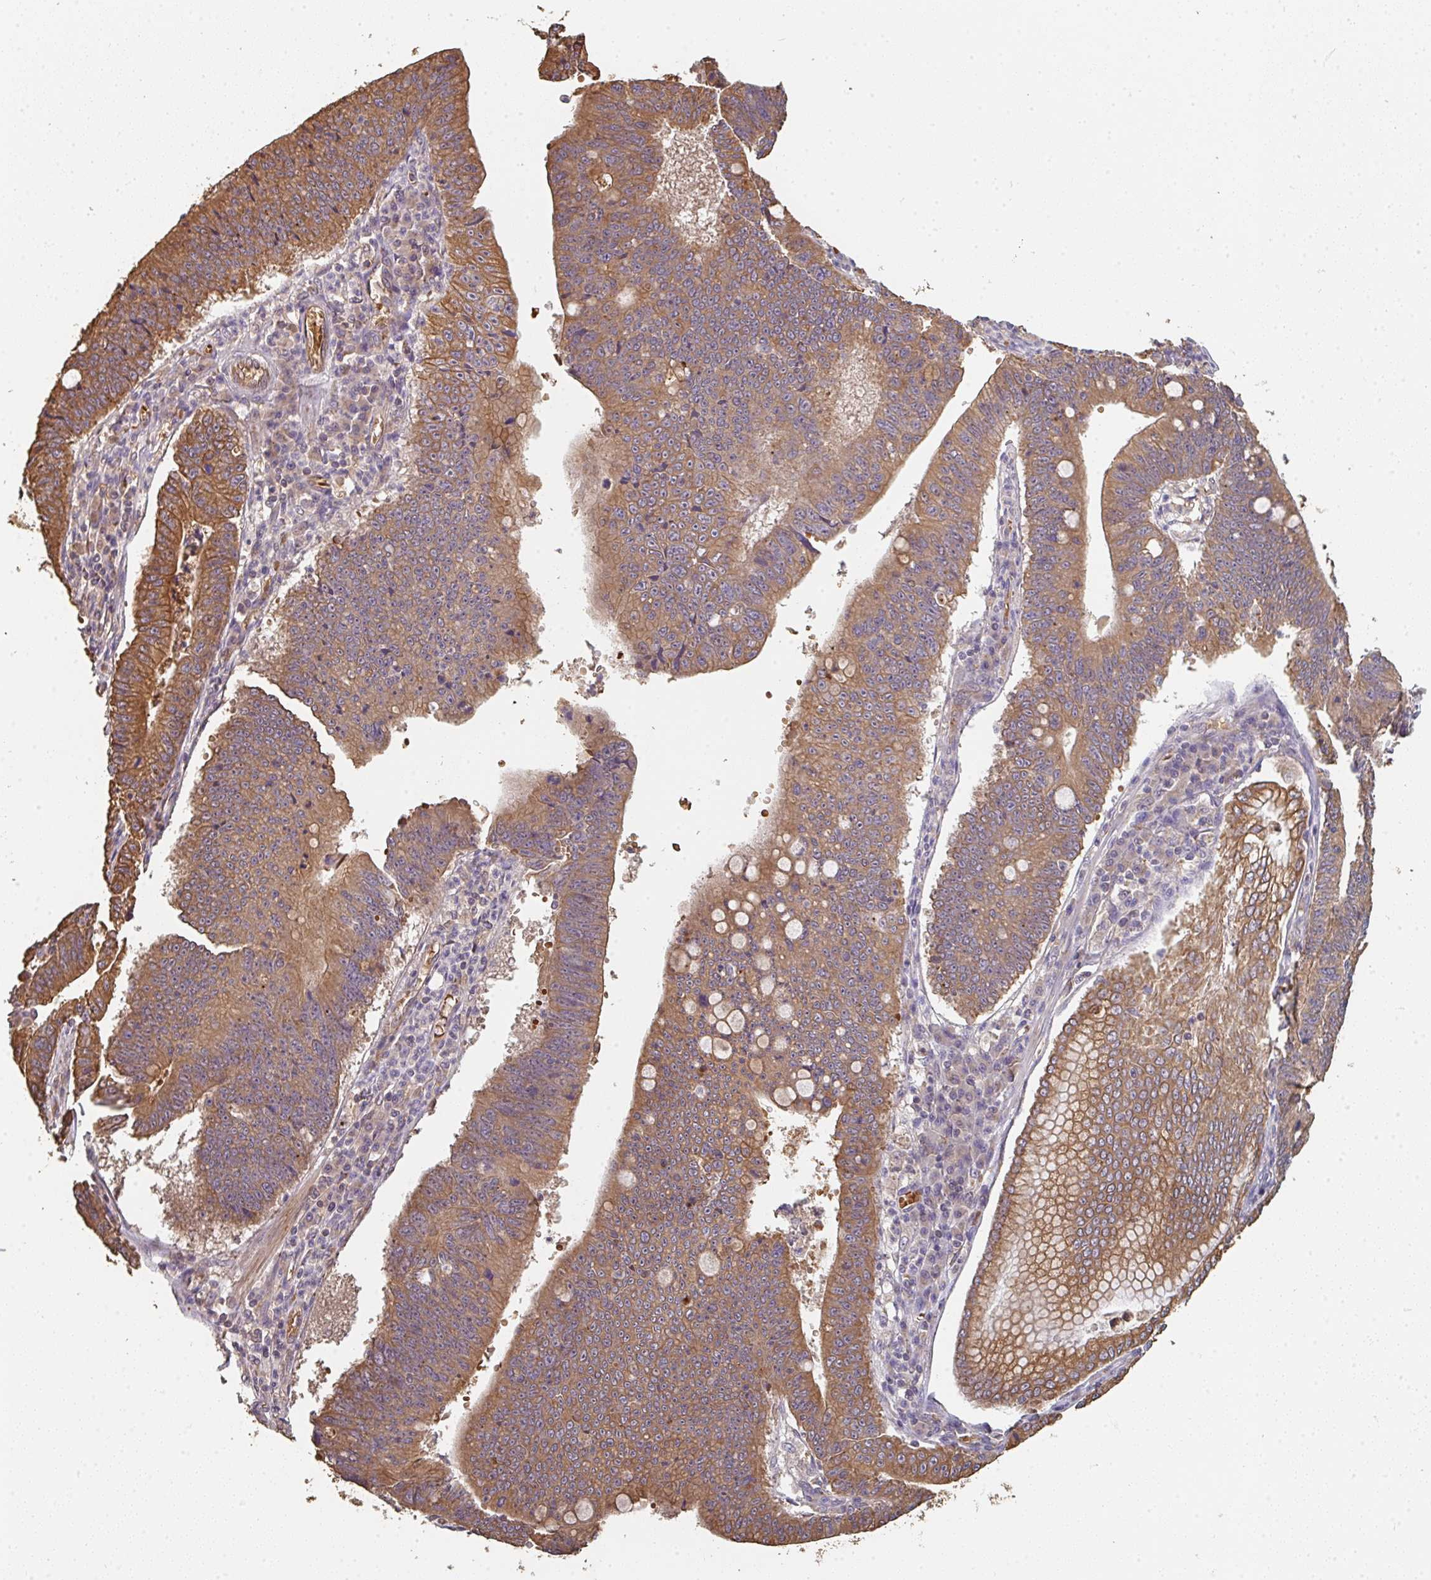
{"staining": {"intensity": "moderate", "quantity": ">75%", "location": "cytoplasmic/membranous"}, "tissue": "stomach cancer", "cell_type": "Tumor cells", "image_type": "cancer", "snomed": [{"axis": "morphology", "description": "Adenocarcinoma, NOS"}, {"axis": "topography", "description": "Stomach"}], "caption": "About >75% of tumor cells in stomach adenocarcinoma reveal moderate cytoplasmic/membranous protein positivity as visualized by brown immunohistochemical staining.", "gene": "POLG", "patient": {"sex": "male", "age": 59}}